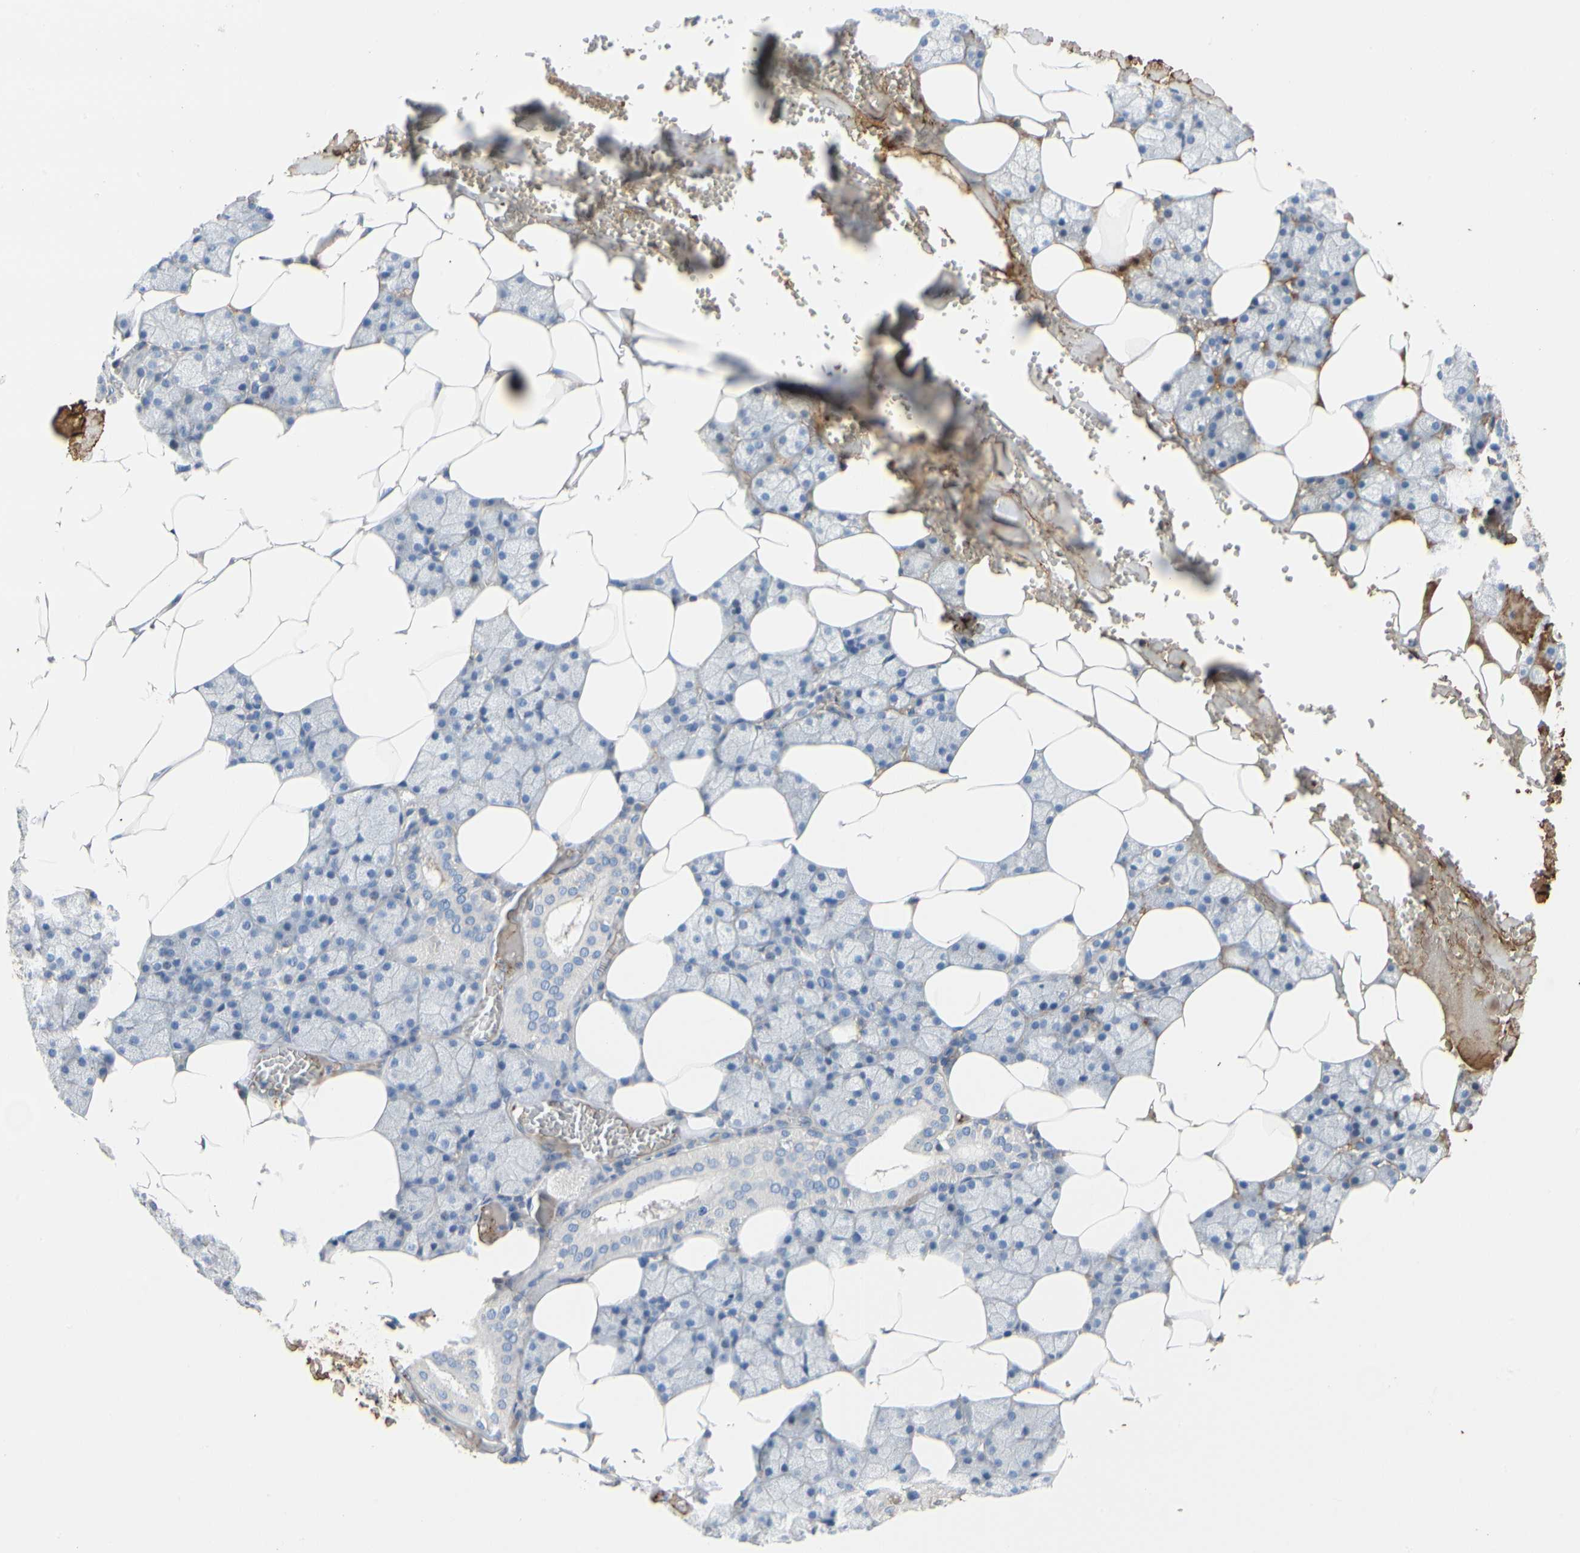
{"staining": {"intensity": "negative", "quantity": "none", "location": "none"}, "tissue": "salivary gland", "cell_type": "Glandular cells", "image_type": "normal", "snomed": [{"axis": "morphology", "description": "Normal tissue, NOS"}, {"axis": "topography", "description": "Salivary gland"}], "caption": "Glandular cells show no significant positivity in unremarkable salivary gland. (Brightfield microscopy of DAB (3,3'-diaminobenzidine) IHC at high magnification).", "gene": "FGB", "patient": {"sex": "male", "age": 62}}